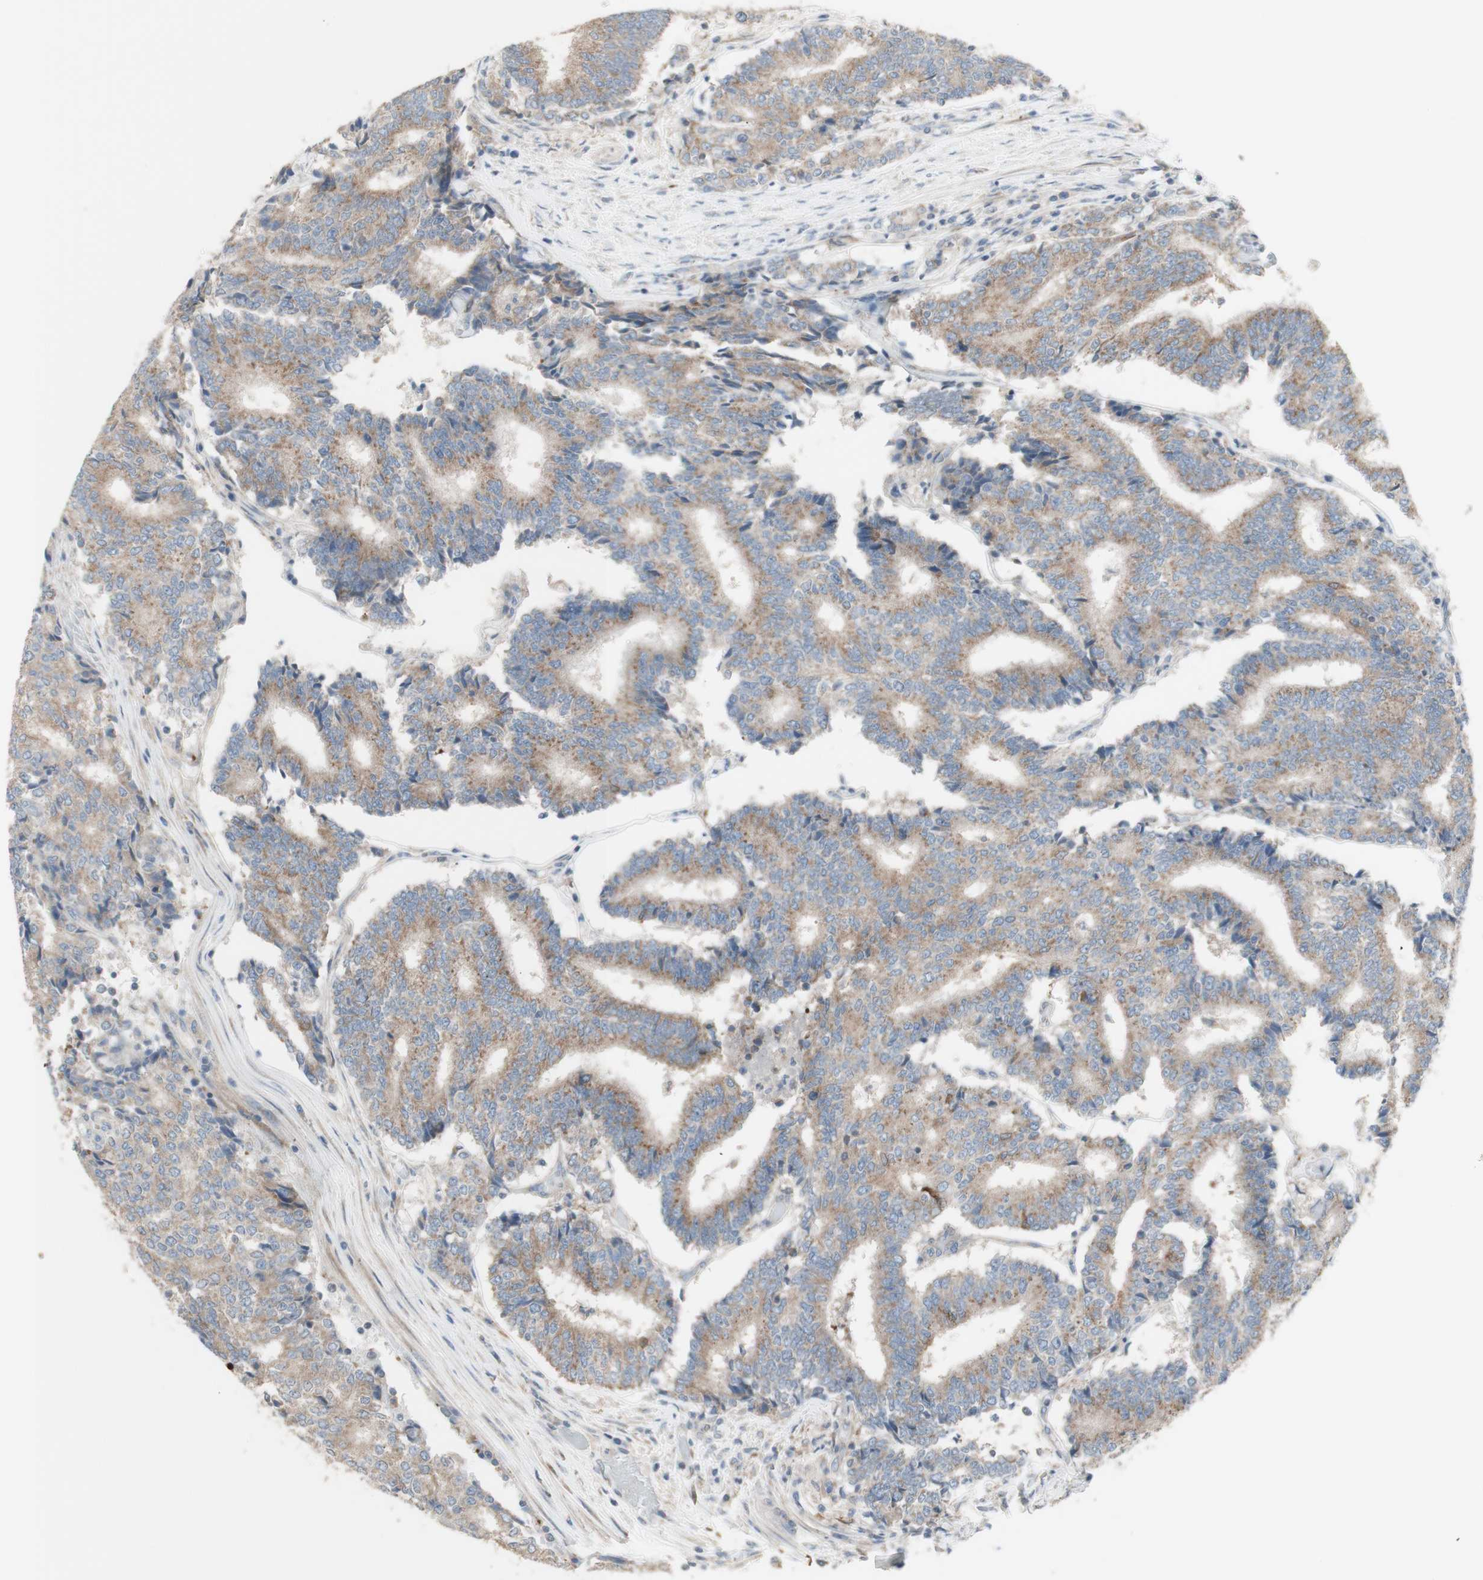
{"staining": {"intensity": "weak", "quantity": "25%-75%", "location": "cytoplasmic/membranous"}, "tissue": "prostate cancer", "cell_type": "Tumor cells", "image_type": "cancer", "snomed": [{"axis": "morphology", "description": "Normal tissue, NOS"}, {"axis": "morphology", "description": "Adenocarcinoma, High grade"}, {"axis": "topography", "description": "Prostate"}, {"axis": "topography", "description": "Seminal veicle"}], "caption": "Weak cytoplasmic/membranous expression for a protein is identified in approximately 25%-75% of tumor cells of prostate cancer (high-grade adenocarcinoma) using IHC.", "gene": "C3orf52", "patient": {"sex": "male", "age": 55}}